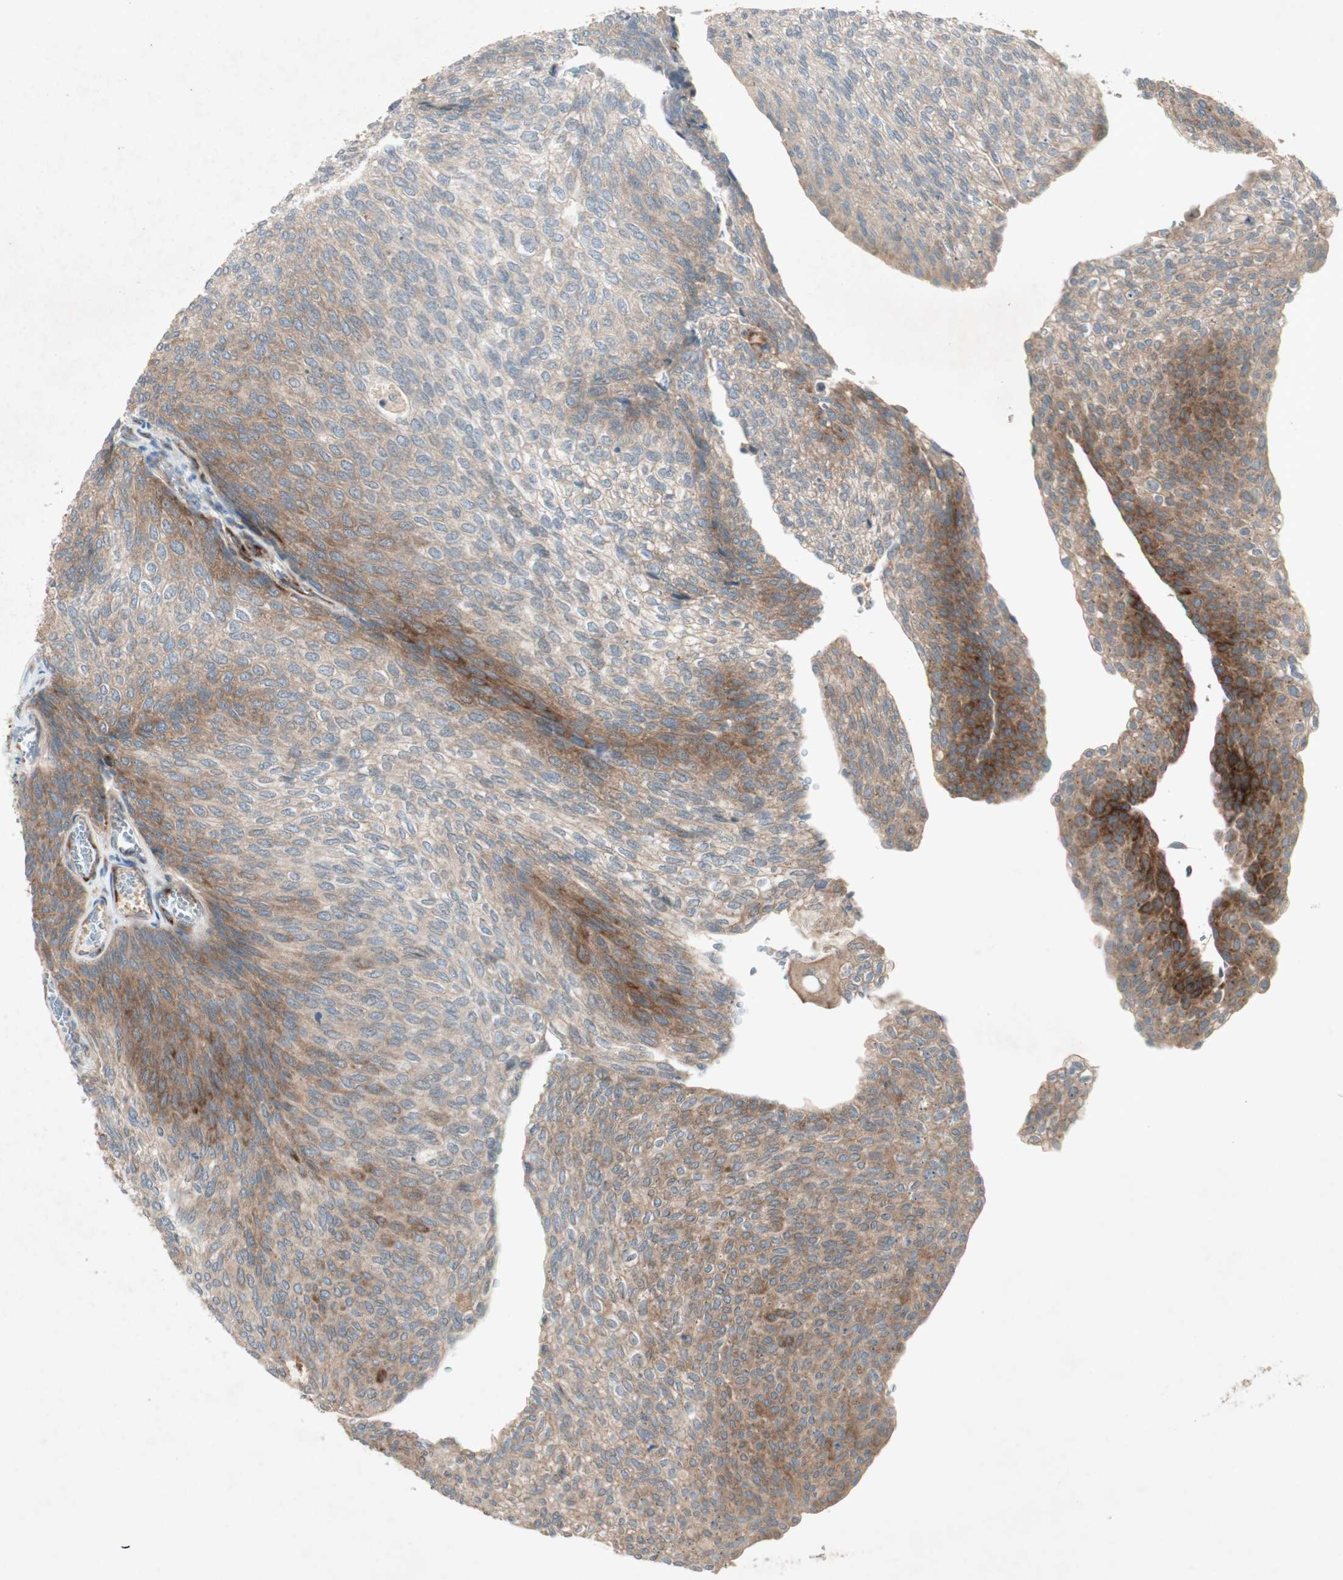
{"staining": {"intensity": "moderate", "quantity": "25%-75%", "location": "cytoplasmic/membranous"}, "tissue": "urothelial cancer", "cell_type": "Tumor cells", "image_type": "cancer", "snomed": [{"axis": "morphology", "description": "Urothelial carcinoma, Low grade"}, {"axis": "topography", "description": "Urinary bladder"}], "caption": "Immunohistochemical staining of human urothelial cancer demonstrates medium levels of moderate cytoplasmic/membranous positivity in about 25%-75% of tumor cells.", "gene": "APOO", "patient": {"sex": "female", "age": 79}}